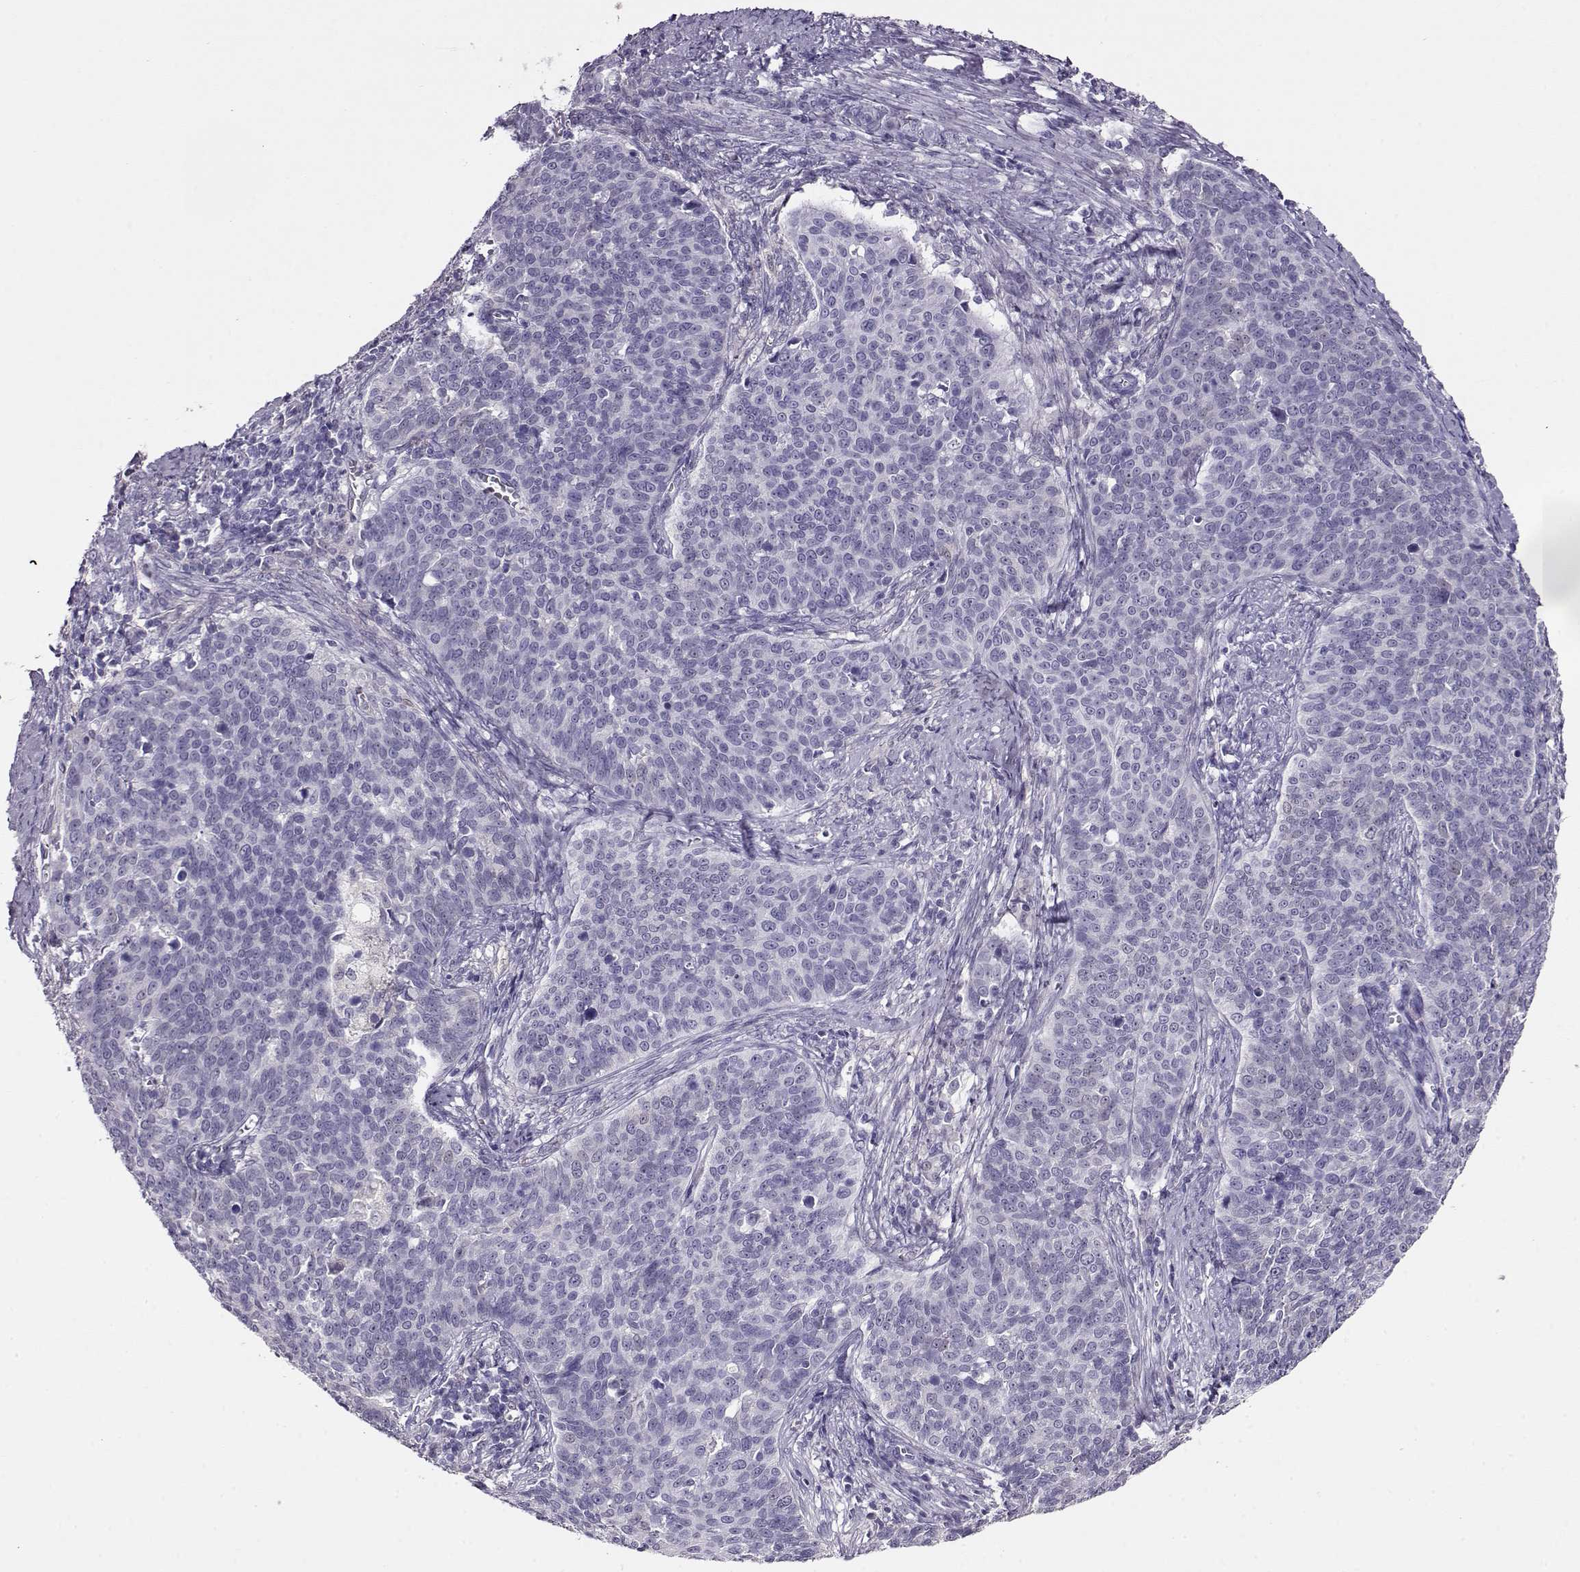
{"staining": {"intensity": "negative", "quantity": "none", "location": "none"}, "tissue": "cervical cancer", "cell_type": "Tumor cells", "image_type": "cancer", "snomed": [{"axis": "morphology", "description": "Squamous cell carcinoma, NOS"}, {"axis": "topography", "description": "Cervix"}], "caption": "Cervical cancer (squamous cell carcinoma) stained for a protein using immunohistochemistry shows no staining tumor cells.", "gene": "CCR8", "patient": {"sex": "female", "age": 39}}